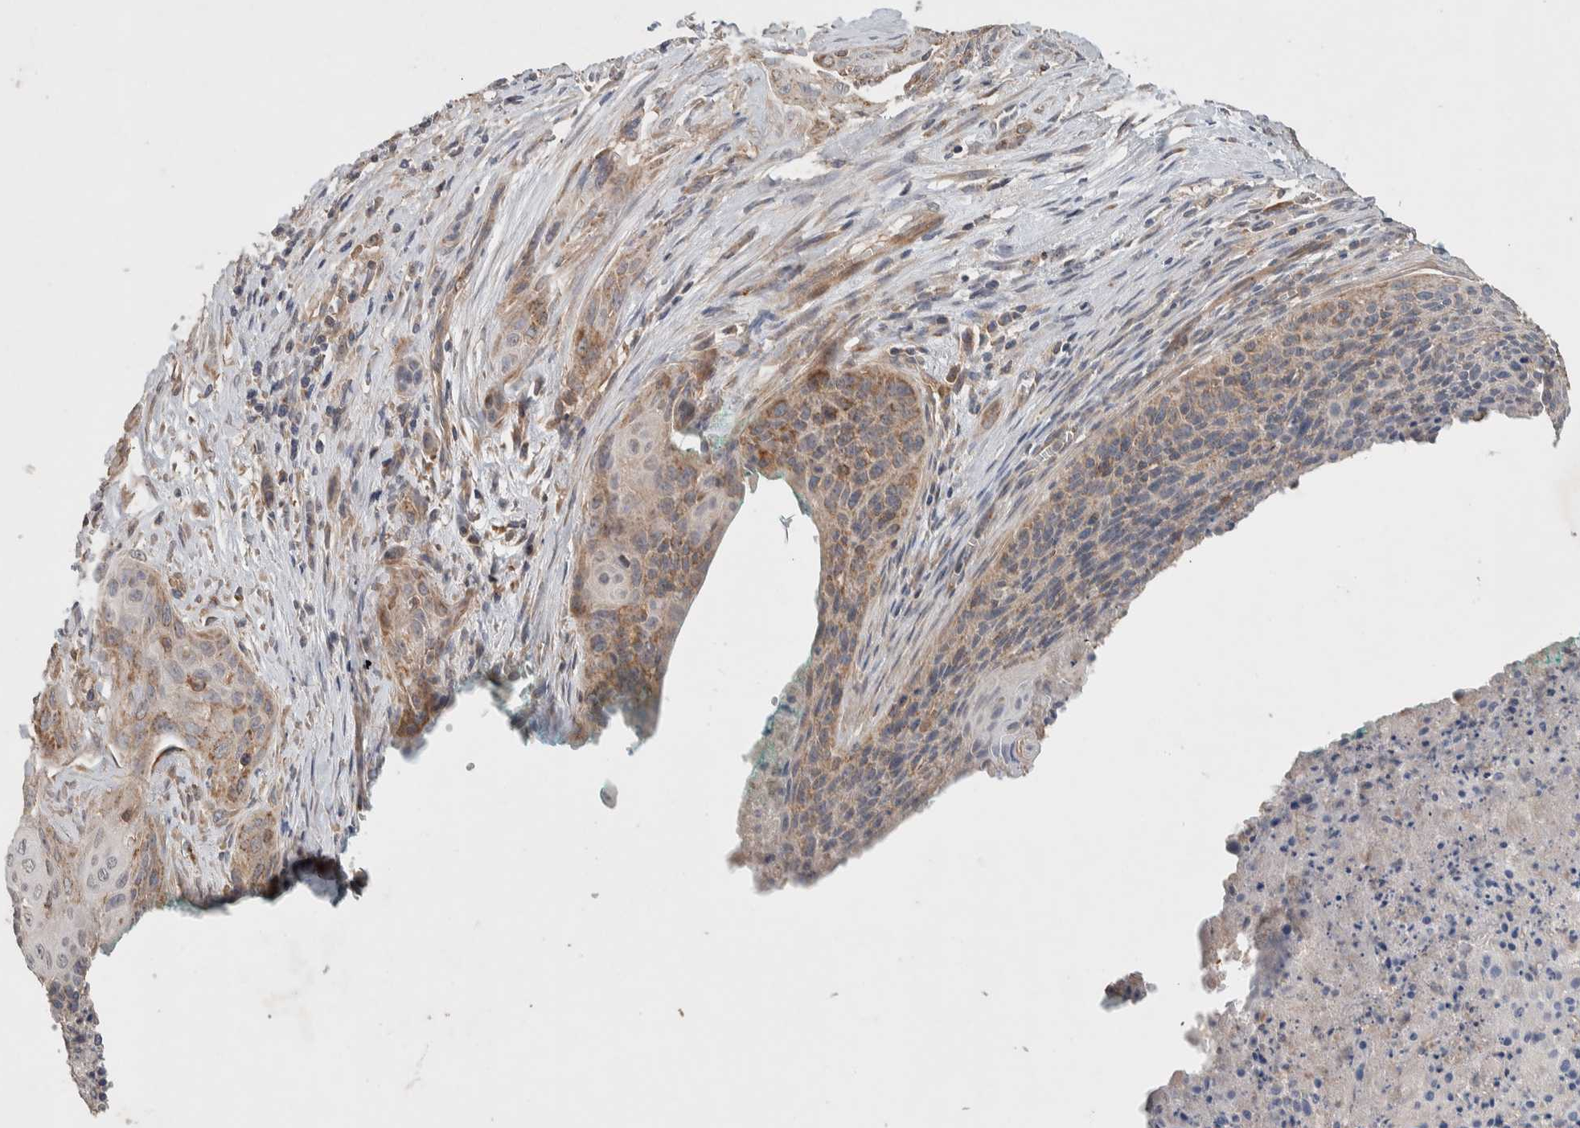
{"staining": {"intensity": "moderate", "quantity": "25%-75%", "location": "cytoplasmic/membranous"}, "tissue": "cervical cancer", "cell_type": "Tumor cells", "image_type": "cancer", "snomed": [{"axis": "morphology", "description": "Squamous cell carcinoma, NOS"}, {"axis": "topography", "description": "Cervix"}], "caption": "Approximately 25%-75% of tumor cells in squamous cell carcinoma (cervical) exhibit moderate cytoplasmic/membranous protein expression as visualized by brown immunohistochemical staining.", "gene": "DEPTOR", "patient": {"sex": "female", "age": 55}}